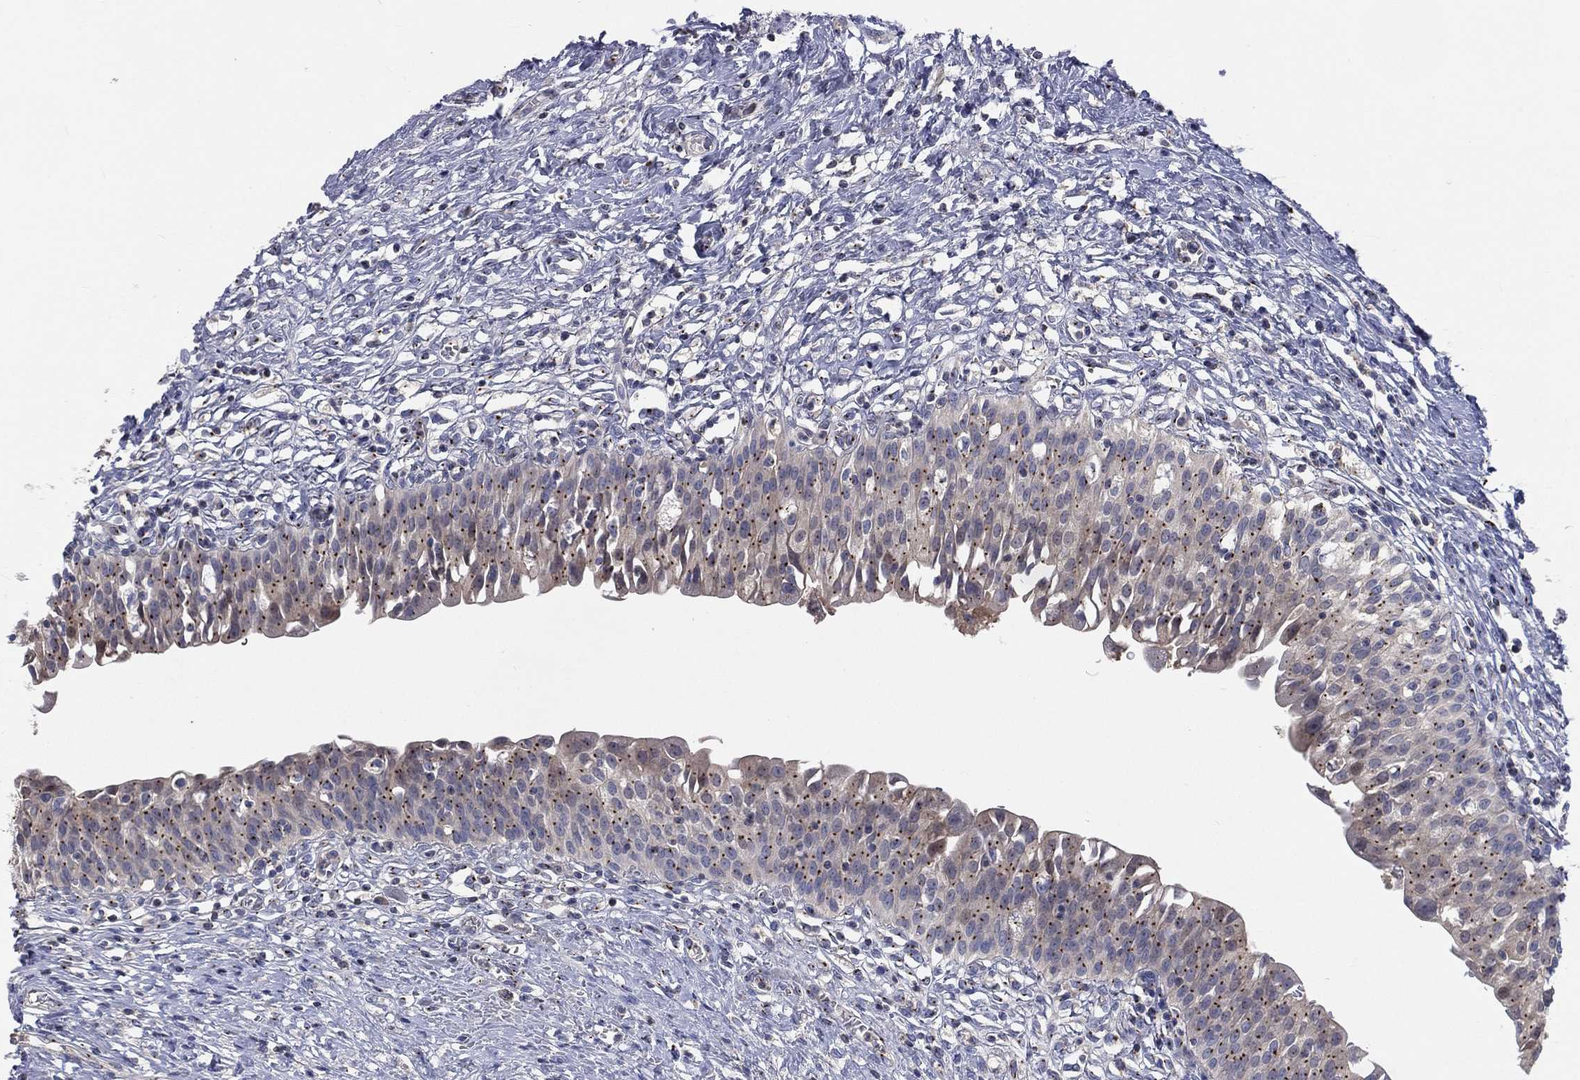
{"staining": {"intensity": "moderate", "quantity": "<25%", "location": "cytoplasmic/membranous"}, "tissue": "urinary bladder", "cell_type": "Urothelial cells", "image_type": "normal", "snomed": [{"axis": "morphology", "description": "Normal tissue, NOS"}, {"axis": "topography", "description": "Urinary bladder"}], "caption": "Moderate cytoplasmic/membranous positivity is seen in about <25% of urothelial cells in normal urinary bladder.", "gene": "CROCC", "patient": {"sex": "male", "age": 76}}